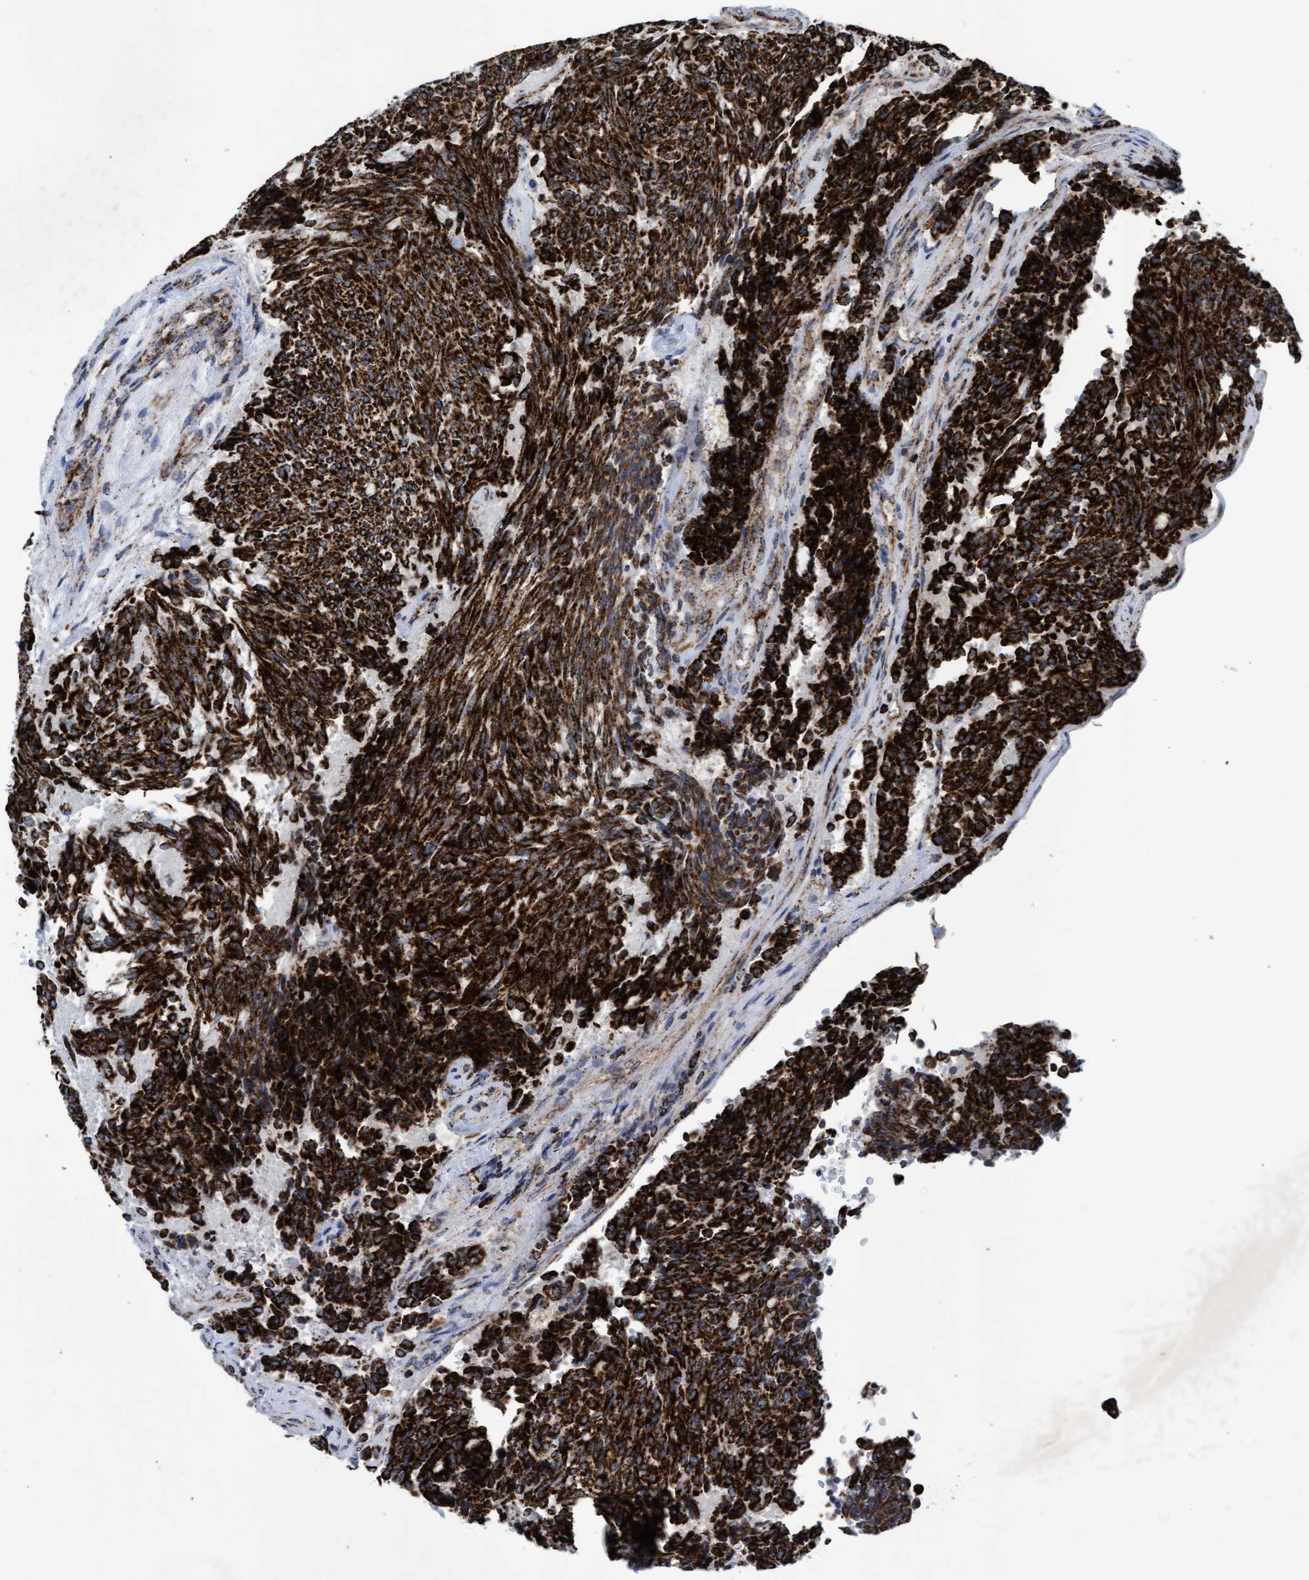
{"staining": {"intensity": "strong", "quantity": ">75%", "location": "cytoplasmic/membranous"}, "tissue": "carcinoid", "cell_type": "Tumor cells", "image_type": "cancer", "snomed": [{"axis": "morphology", "description": "Carcinoid, malignant, NOS"}, {"axis": "topography", "description": "Pancreas"}], "caption": "About >75% of tumor cells in human carcinoid exhibit strong cytoplasmic/membranous protein staining as visualized by brown immunohistochemical staining.", "gene": "MRPL38", "patient": {"sex": "female", "age": 54}}